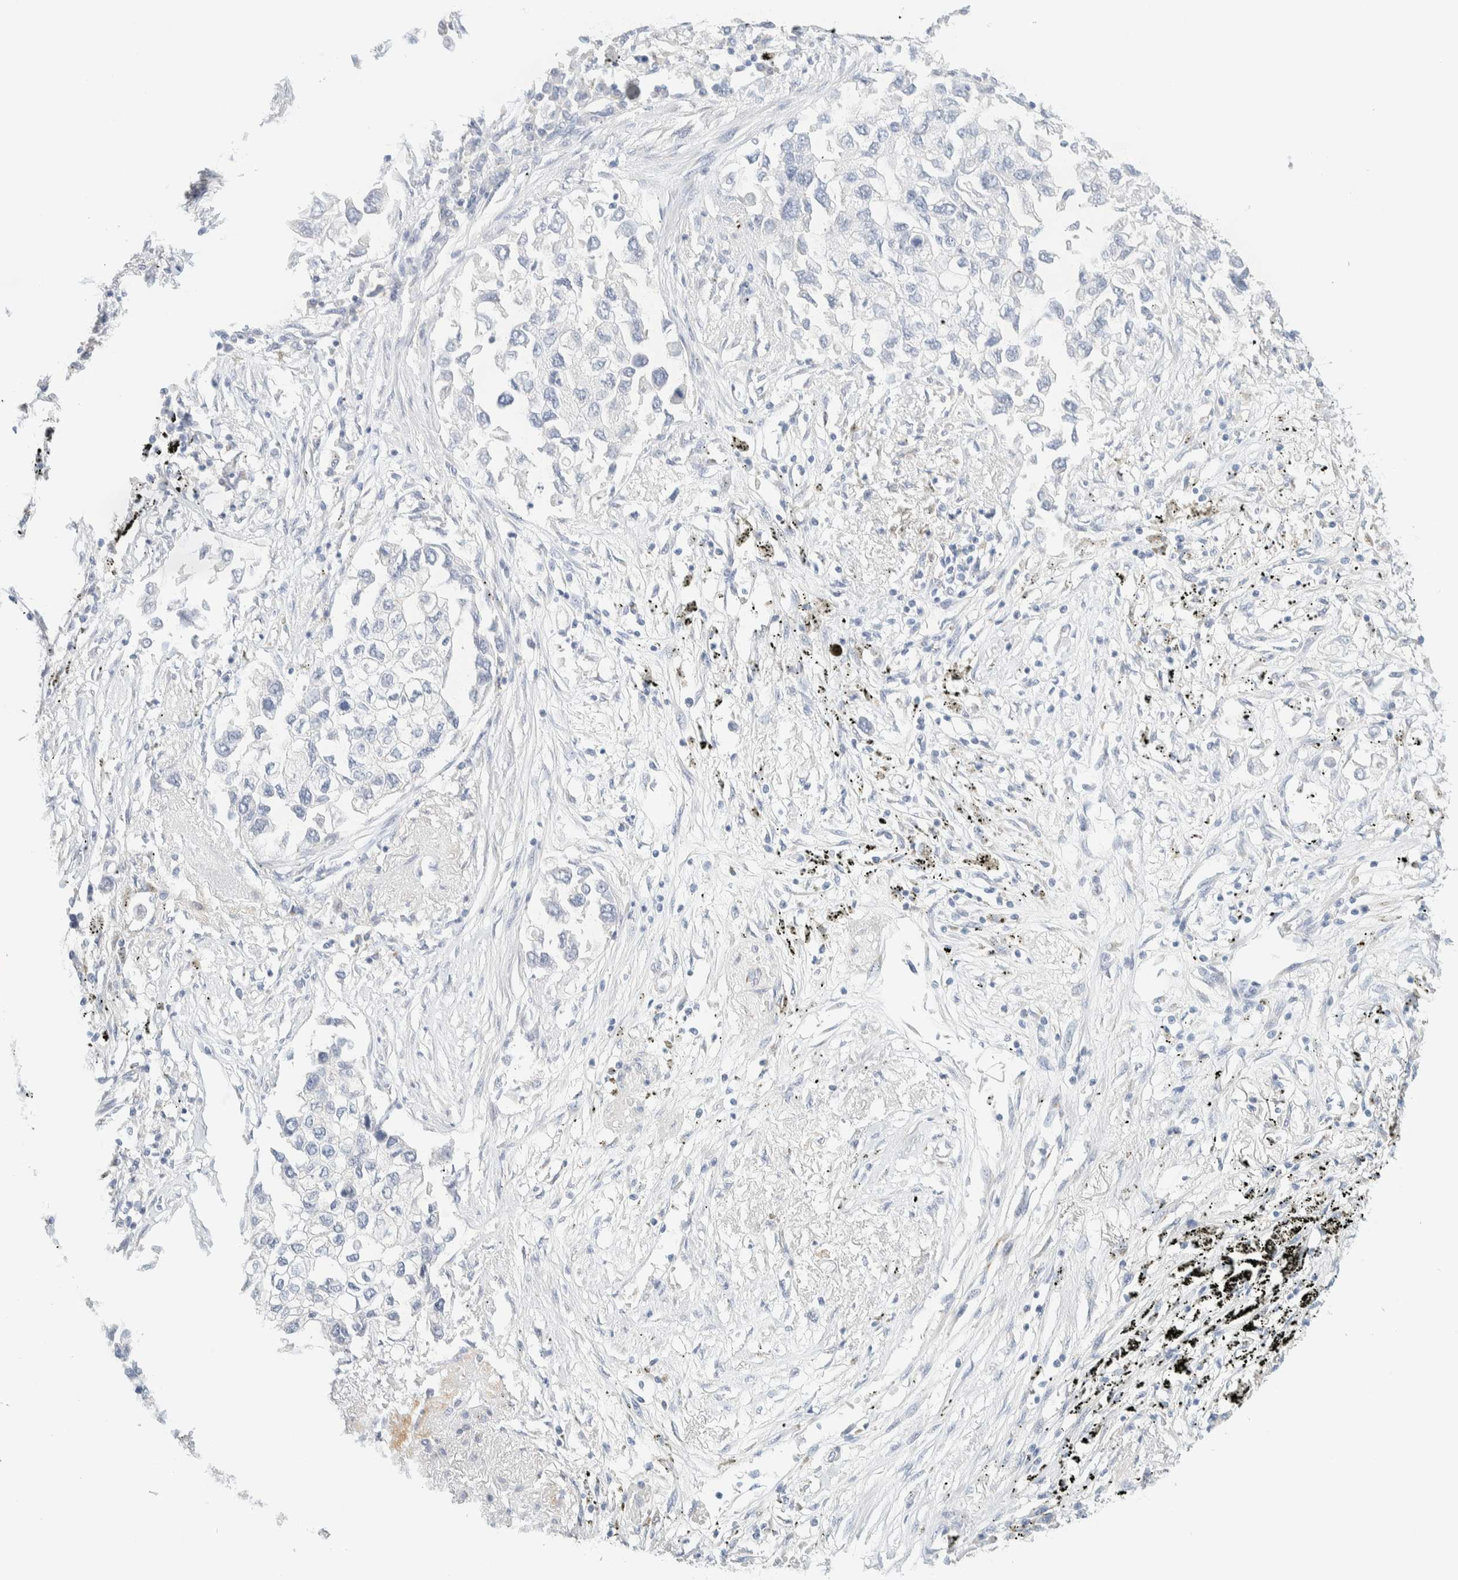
{"staining": {"intensity": "negative", "quantity": "none", "location": "none"}, "tissue": "lung cancer", "cell_type": "Tumor cells", "image_type": "cancer", "snomed": [{"axis": "morphology", "description": "Inflammation, NOS"}, {"axis": "morphology", "description": "Adenocarcinoma, NOS"}, {"axis": "topography", "description": "Lung"}], "caption": "Lung cancer was stained to show a protein in brown. There is no significant staining in tumor cells.", "gene": "SPNS3", "patient": {"sex": "male", "age": 63}}